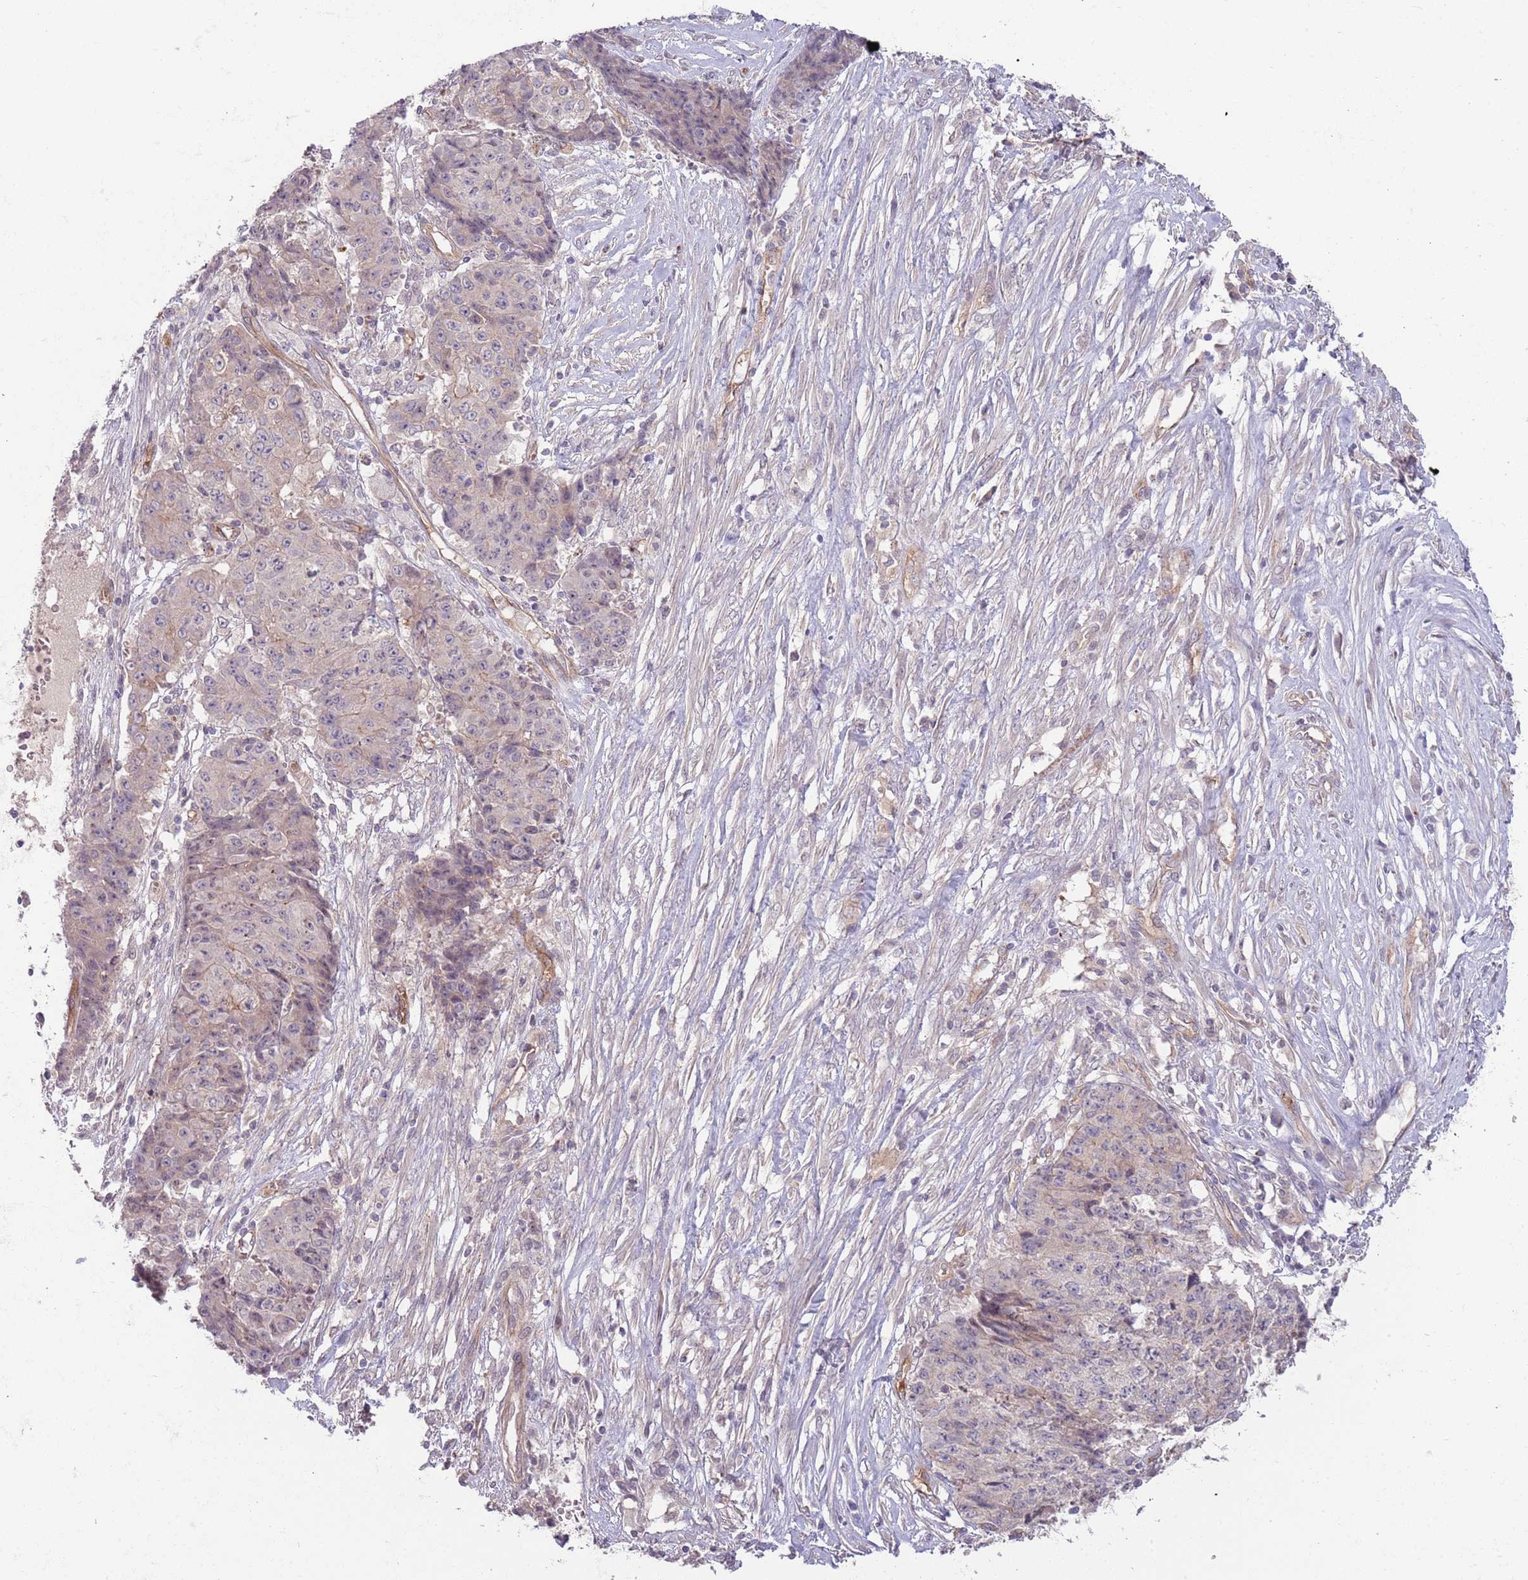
{"staining": {"intensity": "weak", "quantity": "<25%", "location": "cytoplasmic/membranous"}, "tissue": "ovarian cancer", "cell_type": "Tumor cells", "image_type": "cancer", "snomed": [{"axis": "morphology", "description": "Carcinoma, endometroid"}, {"axis": "topography", "description": "Ovary"}], "caption": "High power microscopy micrograph of an immunohistochemistry histopathology image of ovarian cancer (endometroid carcinoma), revealing no significant staining in tumor cells.", "gene": "SAV1", "patient": {"sex": "female", "age": 42}}